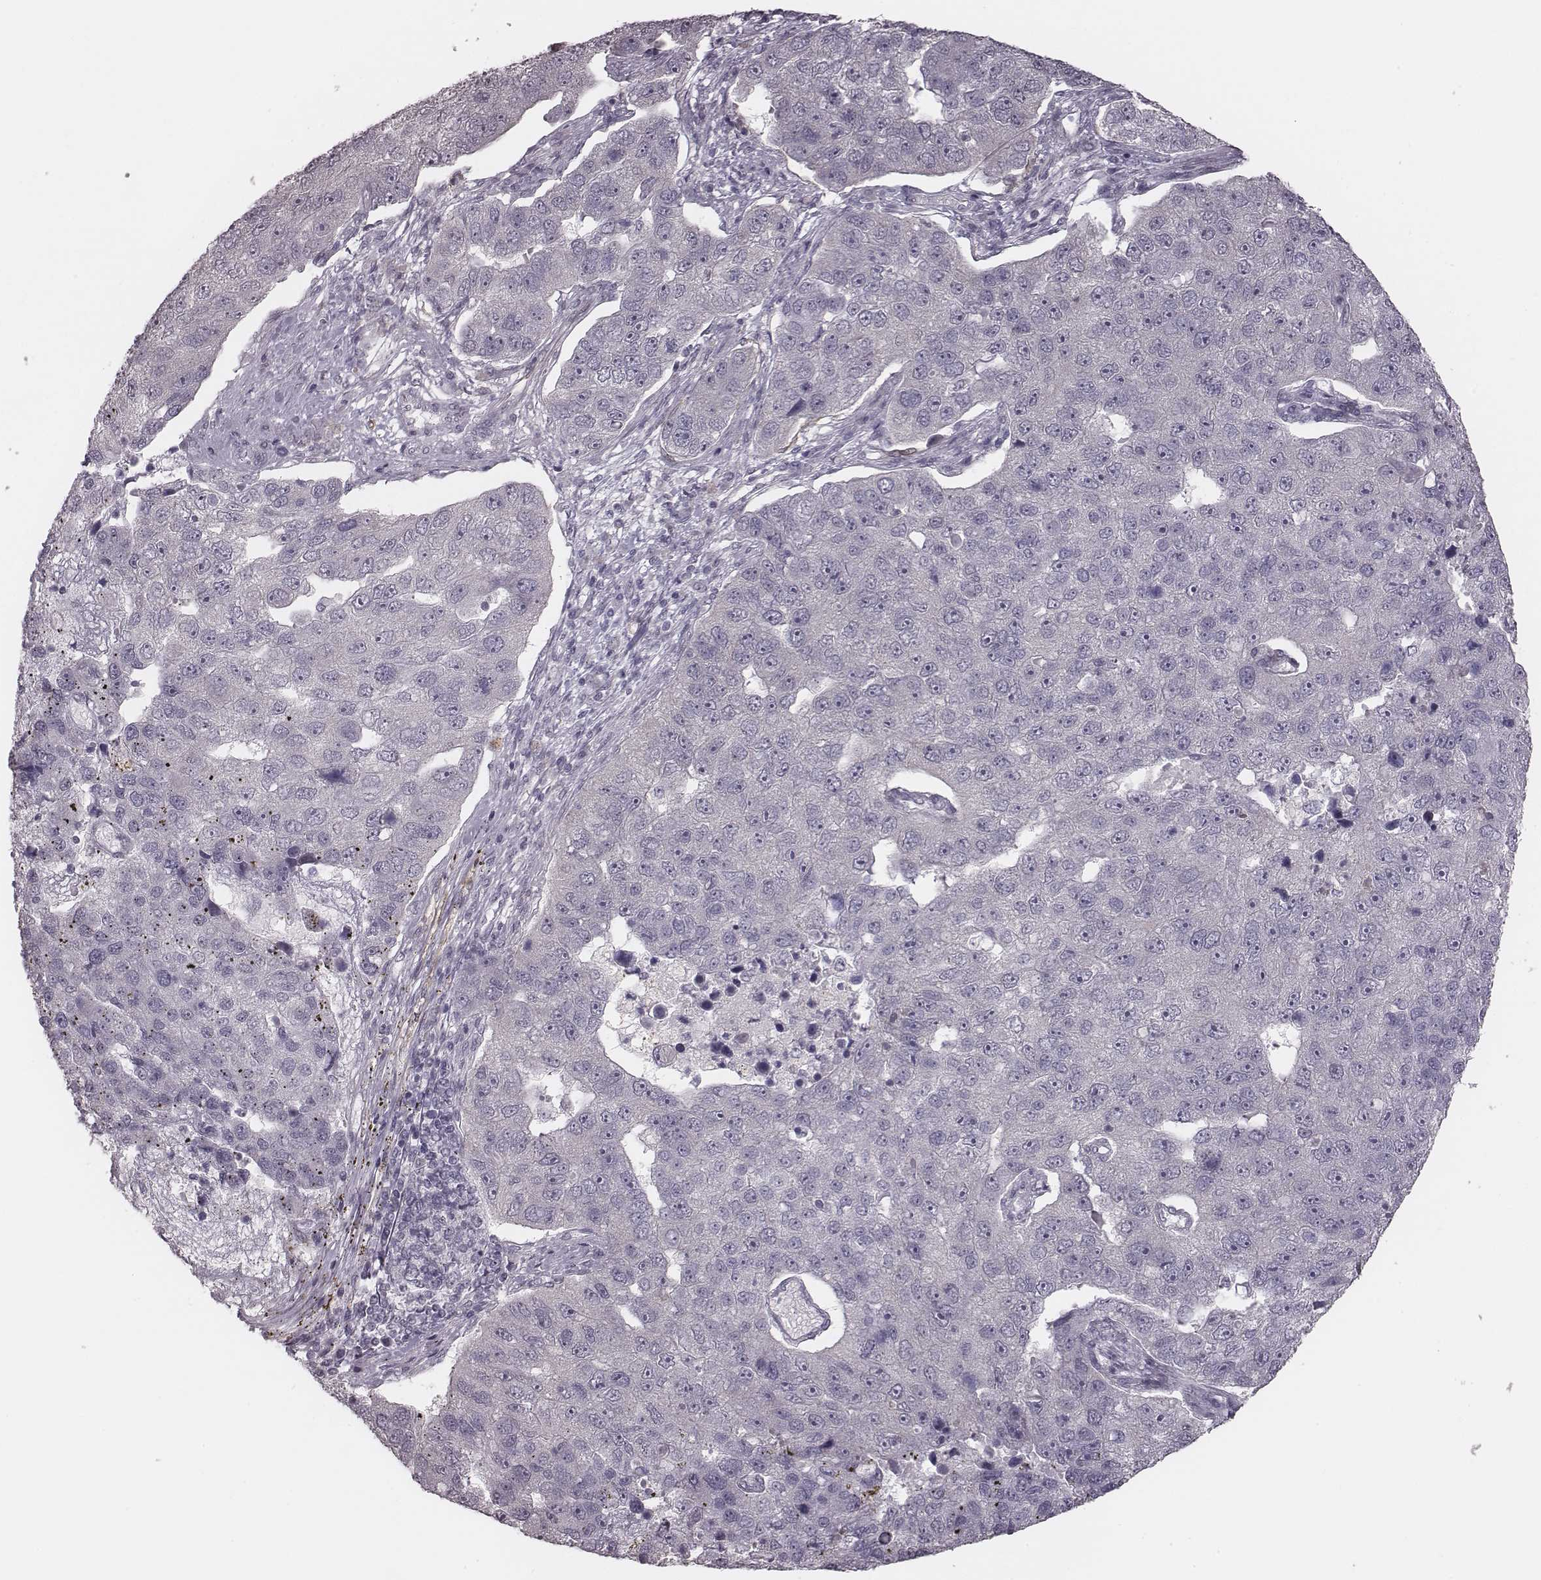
{"staining": {"intensity": "negative", "quantity": "none", "location": "none"}, "tissue": "pancreatic cancer", "cell_type": "Tumor cells", "image_type": "cancer", "snomed": [{"axis": "morphology", "description": "Adenocarcinoma, NOS"}, {"axis": "topography", "description": "Pancreas"}], "caption": "Immunohistochemical staining of pancreatic cancer exhibits no significant expression in tumor cells.", "gene": "RPGRIP1", "patient": {"sex": "female", "age": 61}}